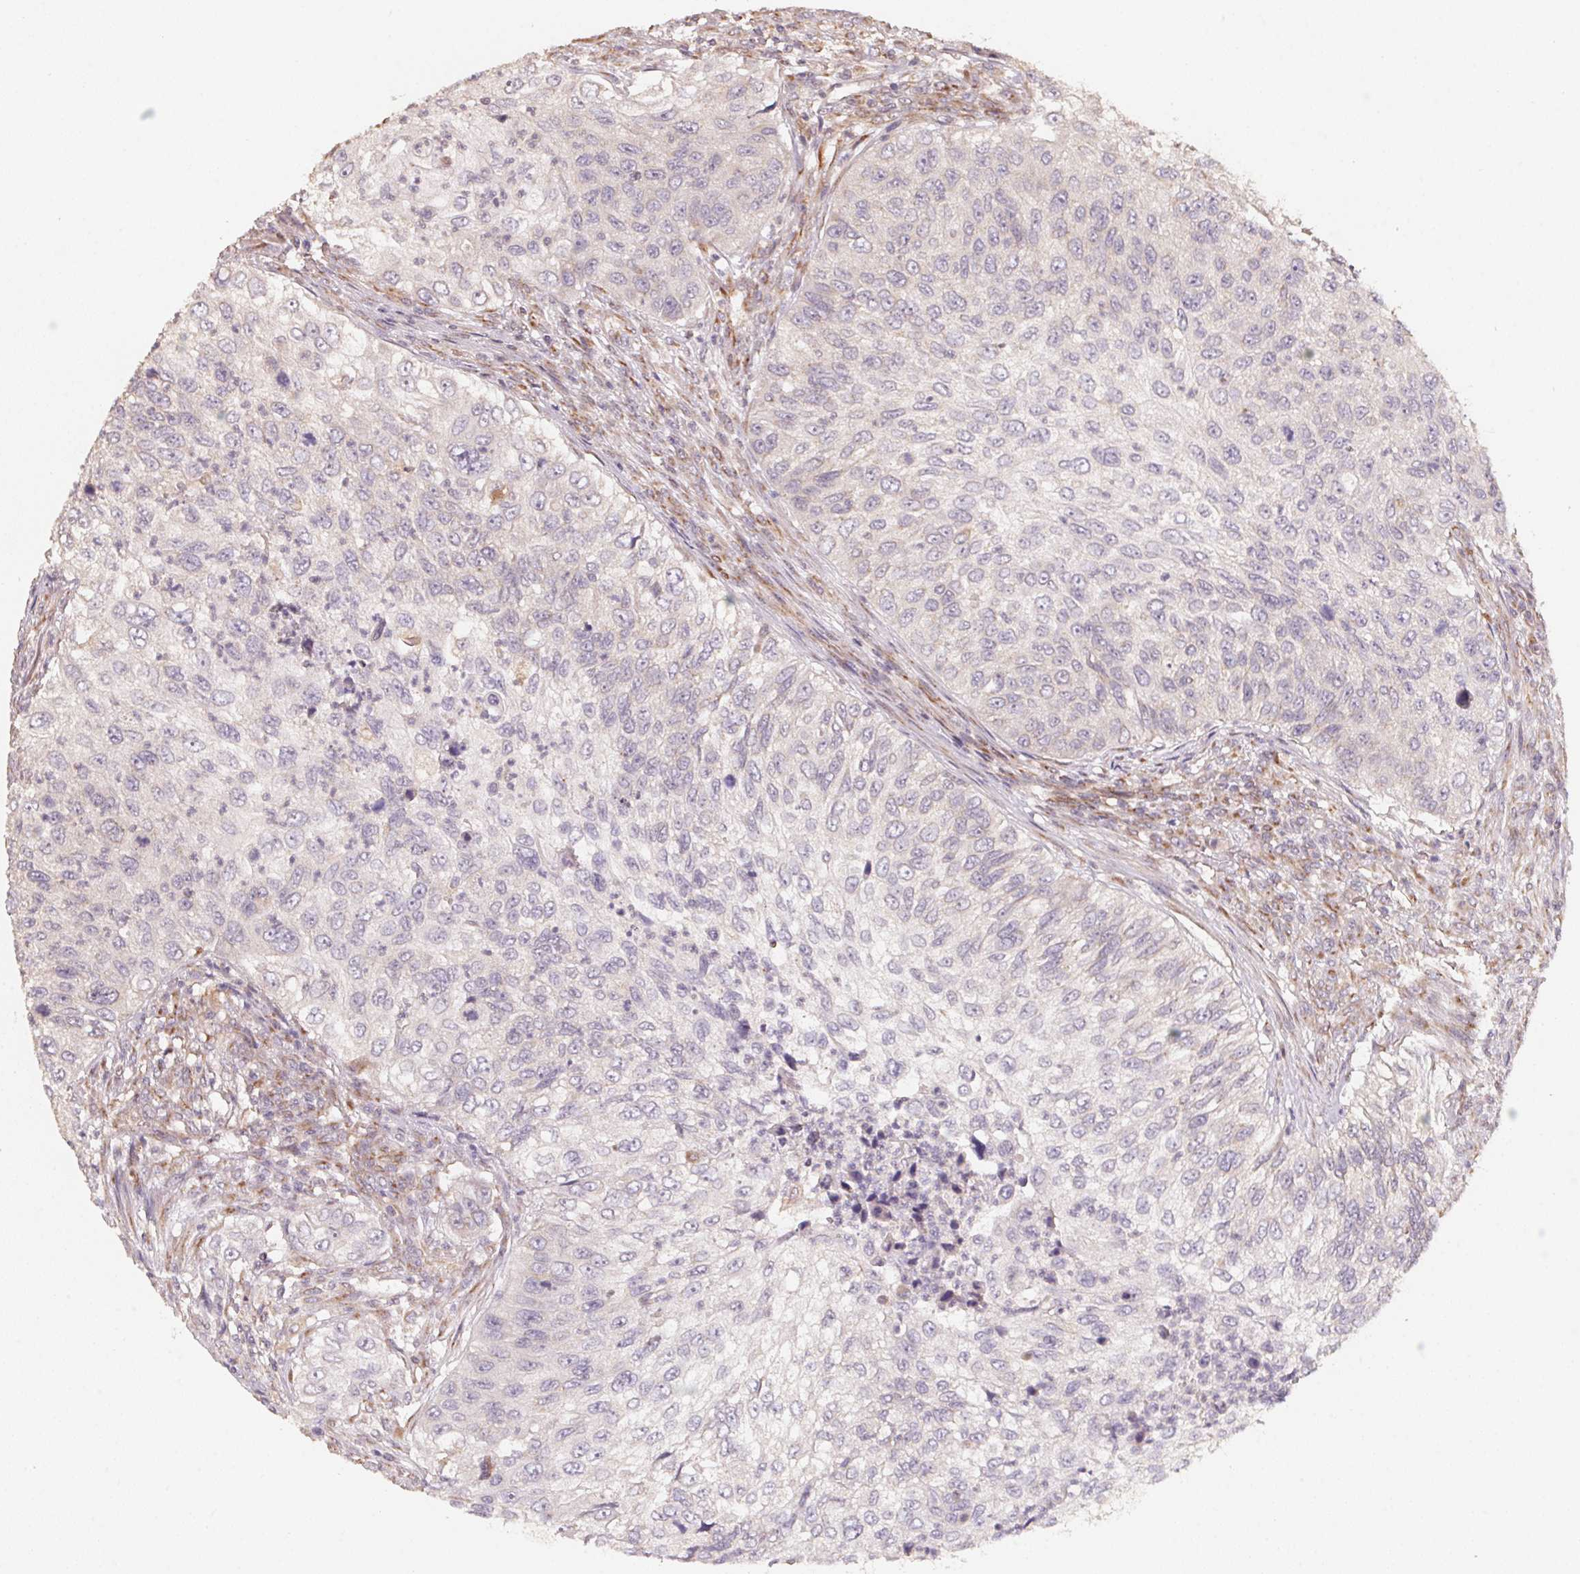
{"staining": {"intensity": "negative", "quantity": "none", "location": "none"}, "tissue": "urothelial cancer", "cell_type": "Tumor cells", "image_type": "cancer", "snomed": [{"axis": "morphology", "description": "Urothelial carcinoma, High grade"}, {"axis": "topography", "description": "Urinary bladder"}], "caption": "A high-resolution photomicrograph shows IHC staining of urothelial cancer, which displays no significant positivity in tumor cells.", "gene": "TSPAN12", "patient": {"sex": "female", "age": 60}}